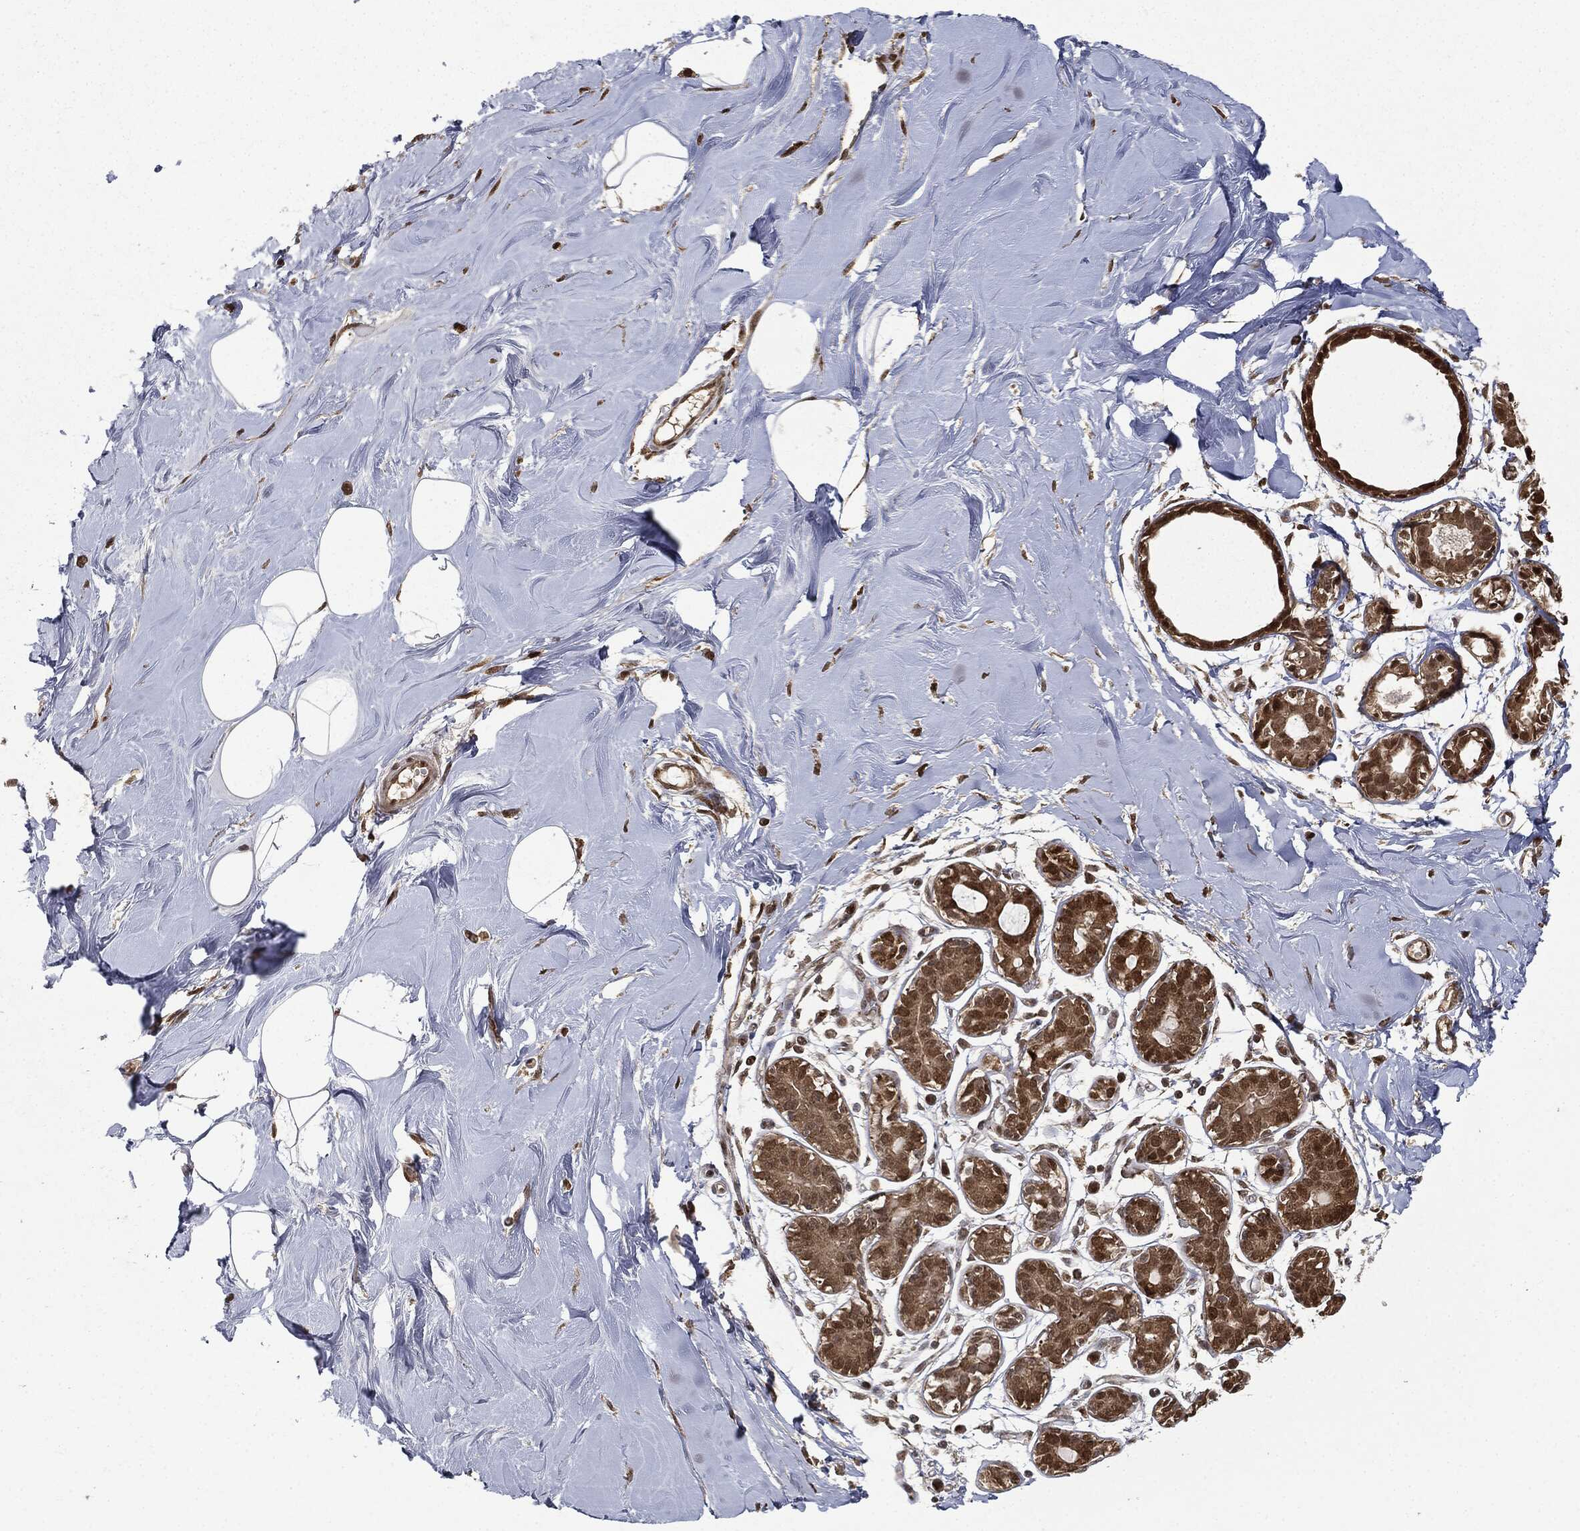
{"staining": {"intensity": "moderate", "quantity": ">75%", "location": "nuclear"}, "tissue": "adipose tissue", "cell_type": "Adipocytes", "image_type": "normal", "snomed": [{"axis": "morphology", "description": "Normal tissue, NOS"}, {"axis": "topography", "description": "Breast"}], "caption": "Protein expression analysis of normal adipose tissue demonstrates moderate nuclear positivity in approximately >75% of adipocytes. The staining was performed using DAB to visualize the protein expression in brown, while the nuclei were stained in blue with hematoxylin (Magnification: 20x).", "gene": "ZNHIT6", "patient": {"sex": "female", "age": 49}}